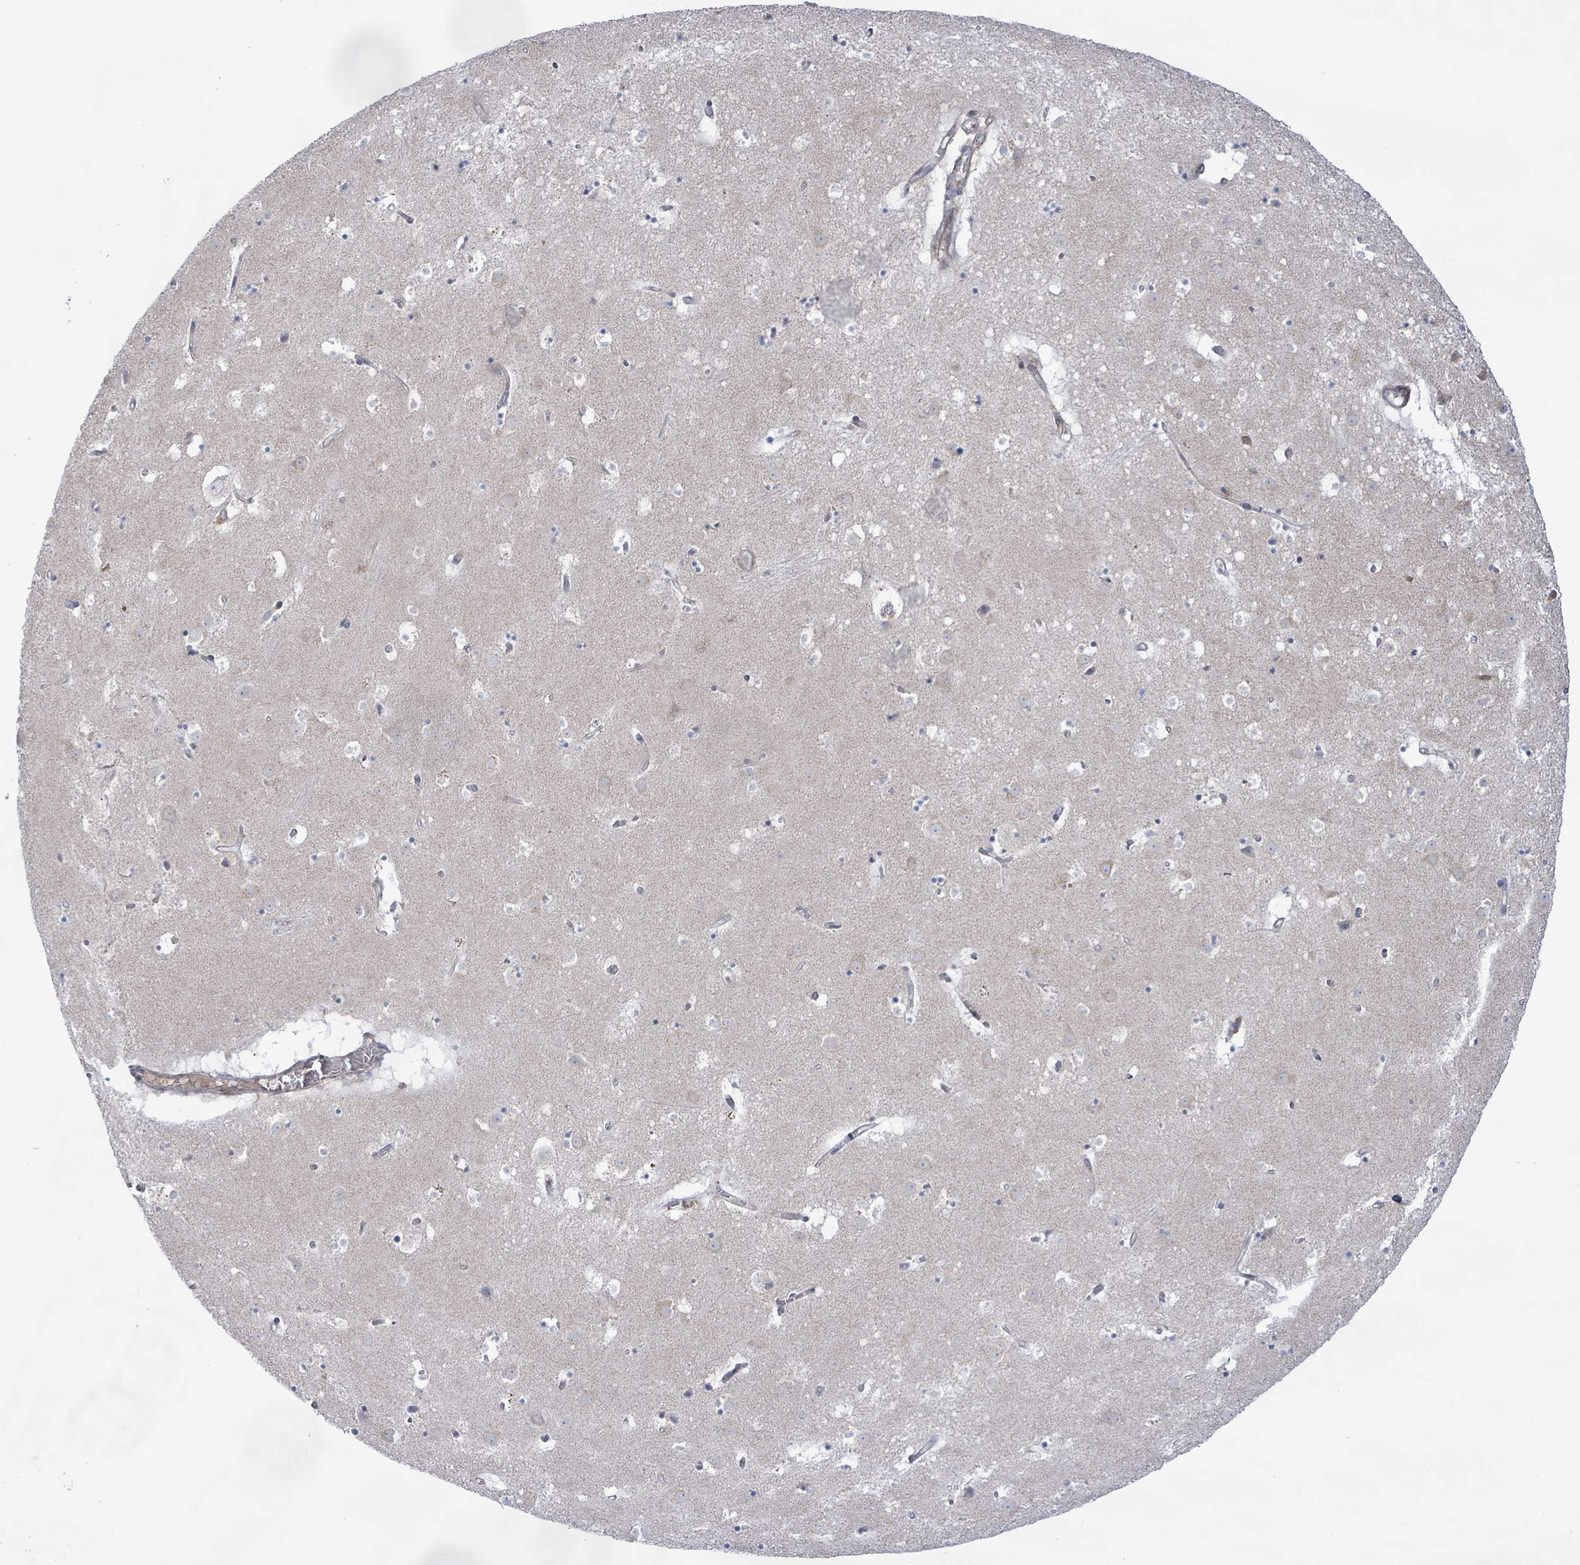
{"staining": {"intensity": "negative", "quantity": "none", "location": "none"}, "tissue": "caudate", "cell_type": "Glial cells", "image_type": "normal", "snomed": [{"axis": "morphology", "description": "Normal tissue, NOS"}, {"axis": "topography", "description": "Lateral ventricle wall"}], "caption": "Immunohistochemistry (IHC) micrograph of unremarkable human caudate stained for a protein (brown), which displays no staining in glial cells. (DAB (3,3'-diaminobenzidine) immunohistochemistry (IHC) with hematoxylin counter stain).", "gene": "SLIT3", "patient": {"sex": "male", "age": 58}}